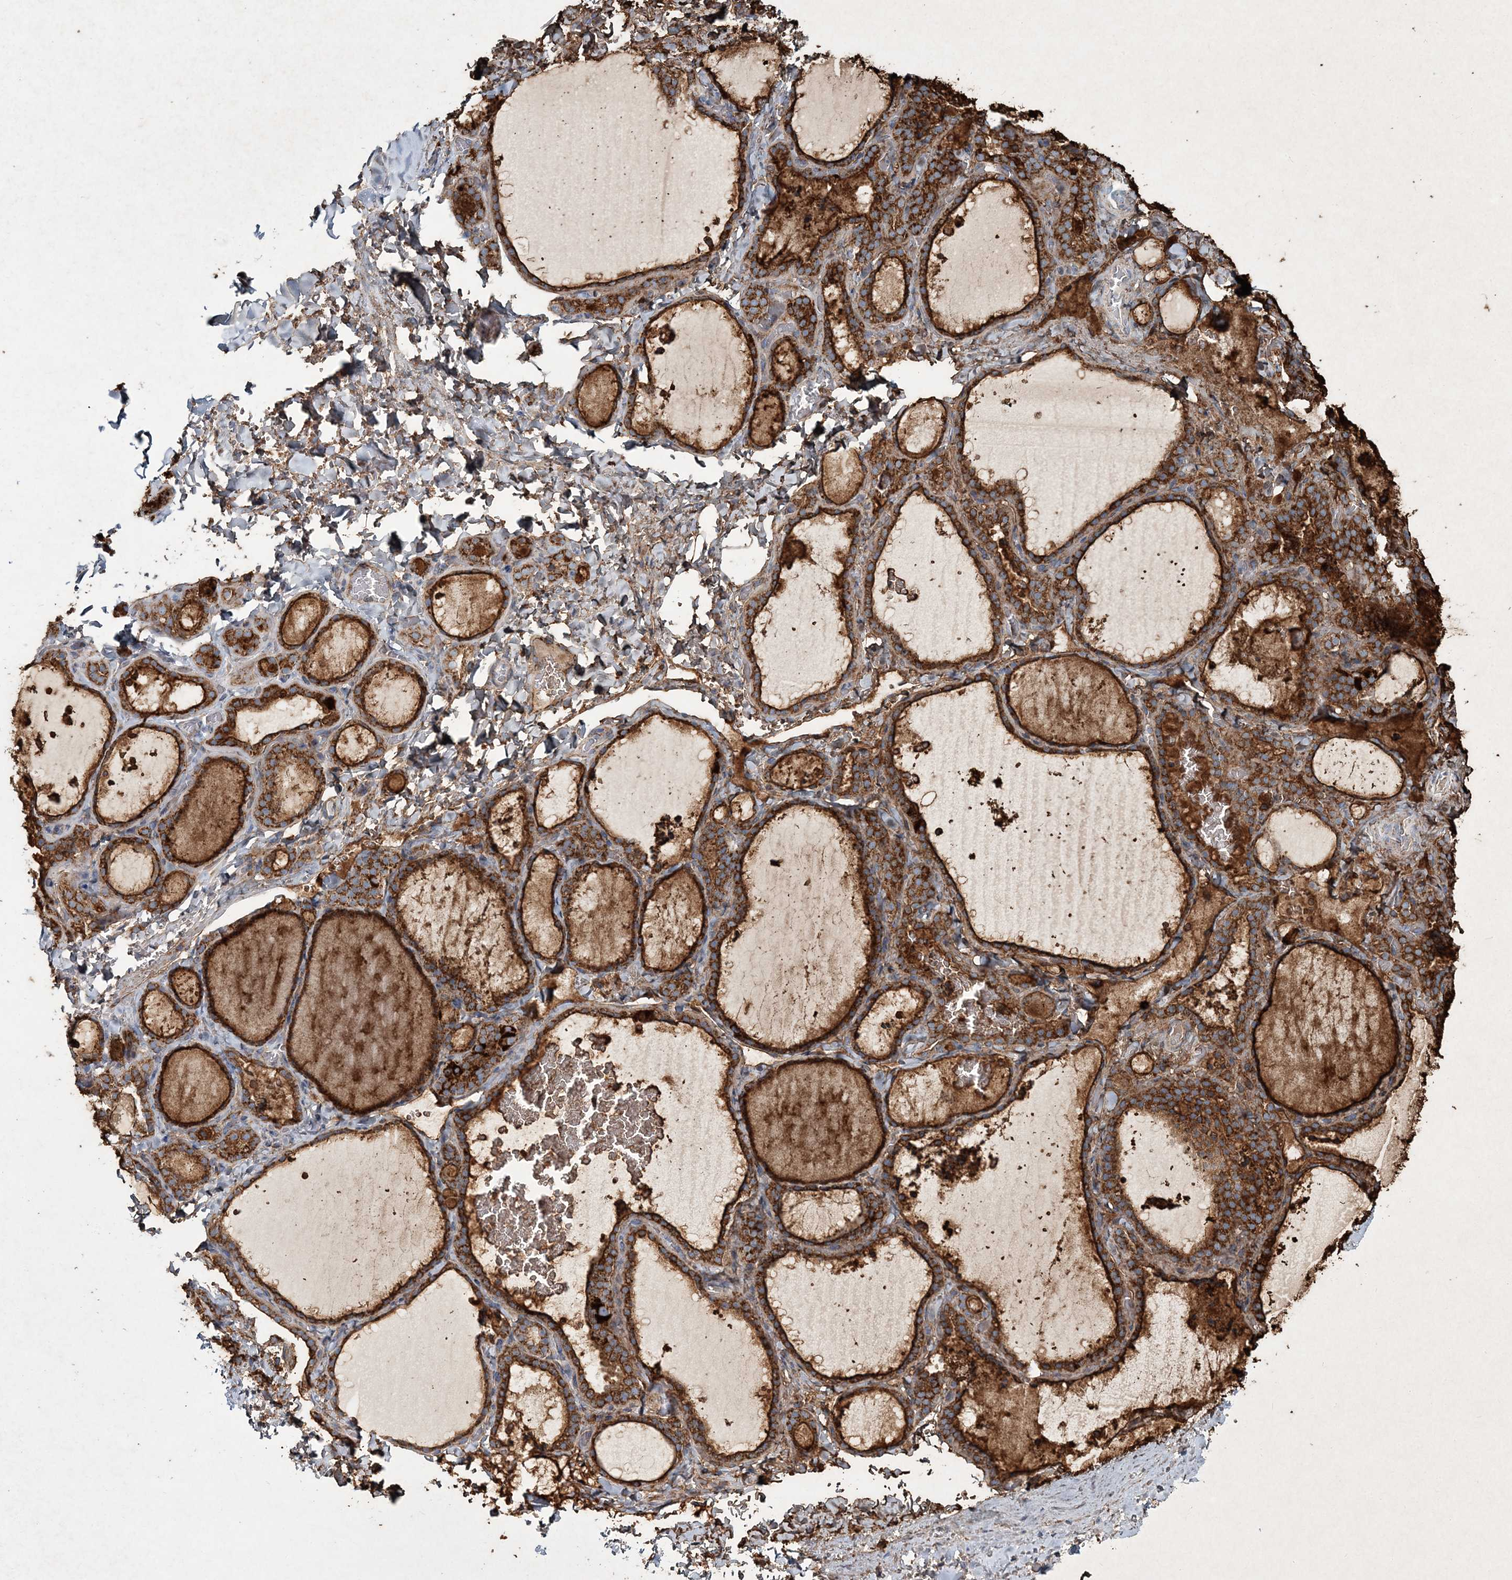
{"staining": {"intensity": "strong", "quantity": ">75%", "location": "cytoplasmic/membranous"}, "tissue": "thyroid gland", "cell_type": "Glandular cells", "image_type": "normal", "snomed": [{"axis": "morphology", "description": "Normal tissue, NOS"}, {"axis": "topography", "description": "Thyroid gland"}], "caption": "Thyroid gland stained with DAB (3,3'-diaminobenzidine) IHC exhibits high levels of strong cytoplasmic/membranous staining in approximately >75% of glandular cells. The staining was performed using DAB (3,3'-diaminobenzidine), with brown indicating positive protein expression. Nuclei are stained blue with hematoxylin.", "gene": "ARHGAP6", "patient": {"sex": "female", "age": 22}}